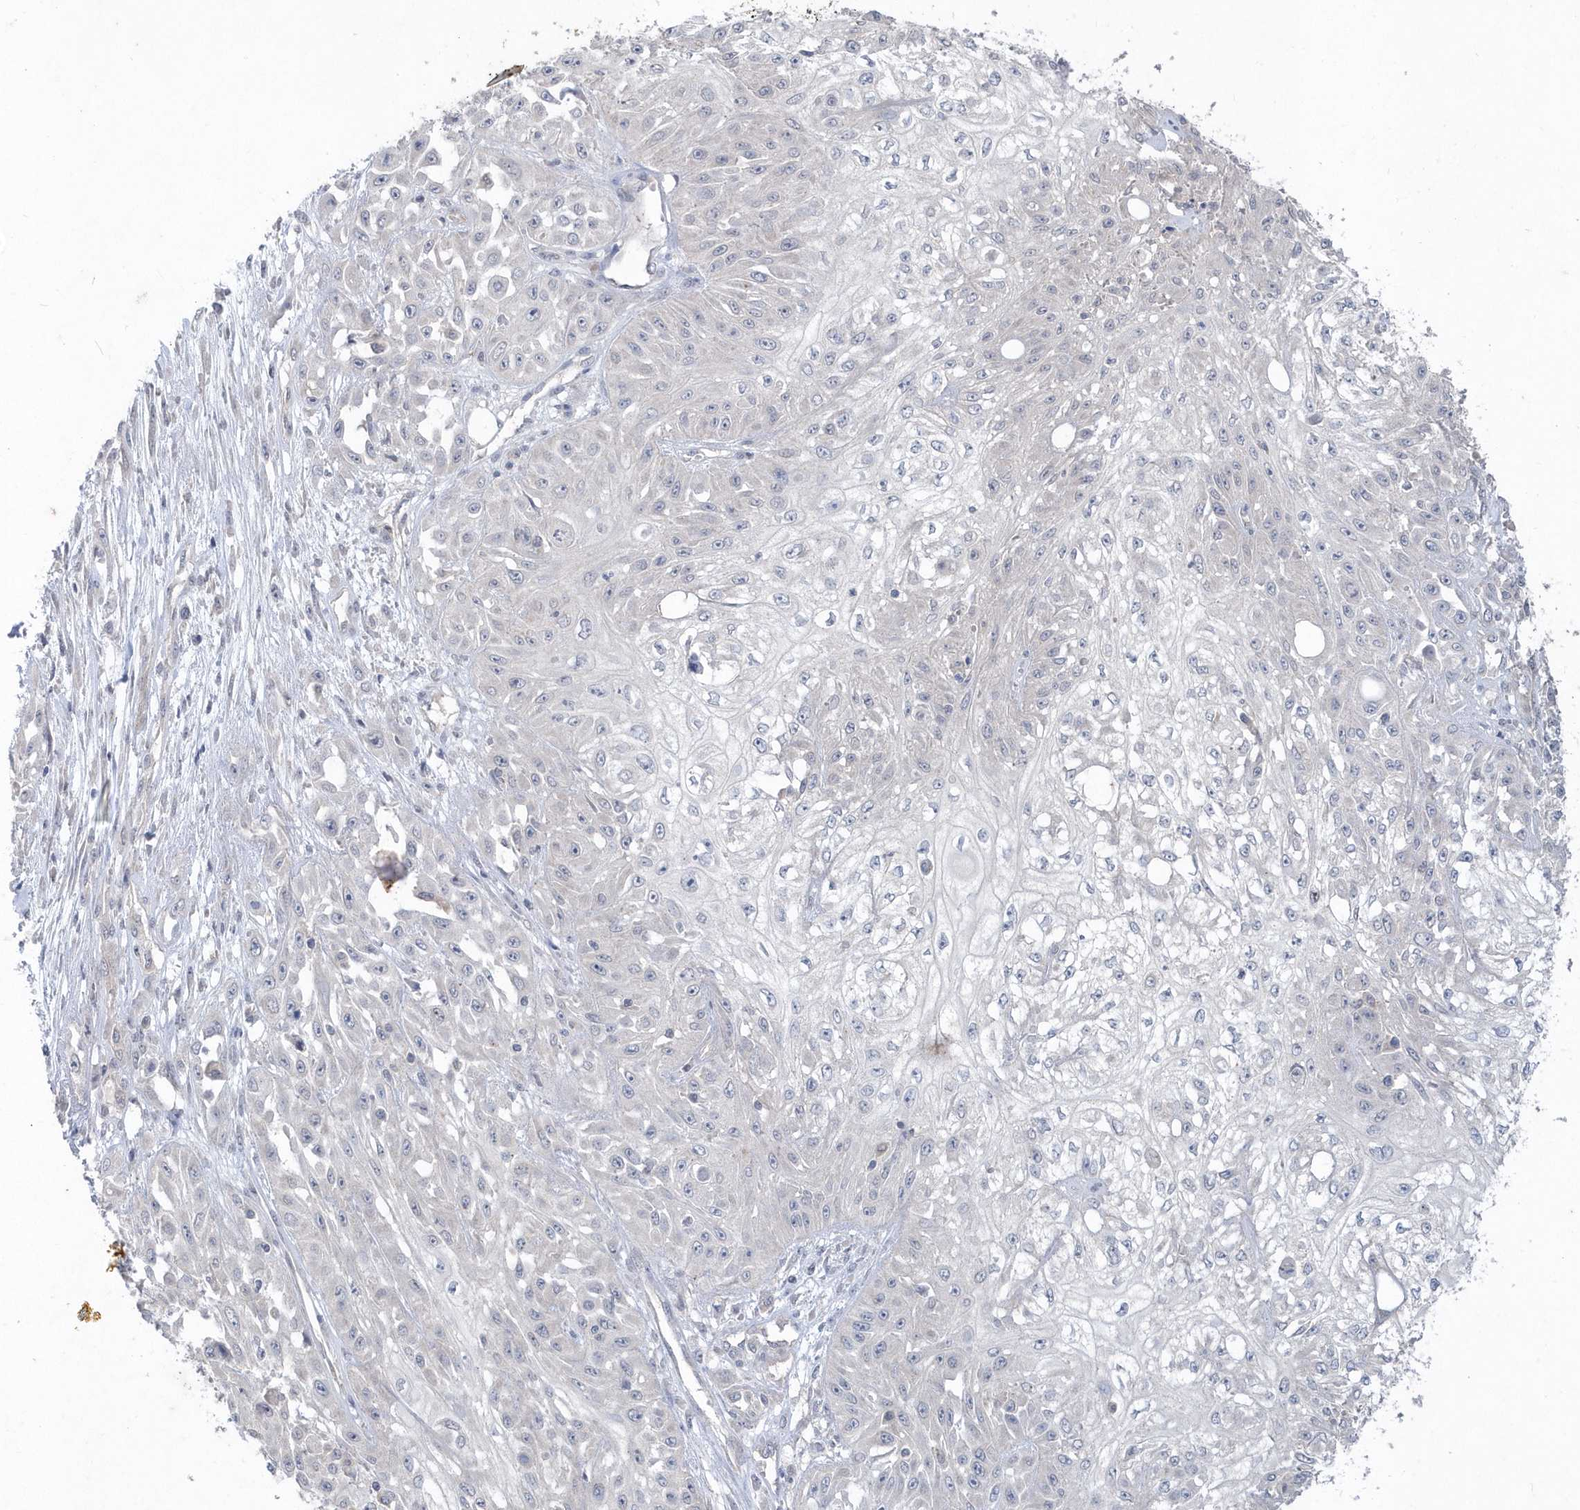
{"staining": {"intensity": "negative", "quantity": "none", "location": "none"}, "tissue": "skin cancer", "cell_type": "Tumor cells", "image_type": "cancer", "snomed": [{"axis": "morphology", "description": "Squamous cell carcinoma, NOS"}, {"axis": "morphology", "description": "Squamous cell carcinoma, metastatic, NOS"}, {"axis": "topography", "description": "Skin"}, {"axis": "topography", "description": "Lymph node"}], "caption": "Tumor cells are negative for brown protein staining in squamous cell carcinoma (skin).", "gene": "AKR7A2", "patient": {"sex": "male", "age": 75}}